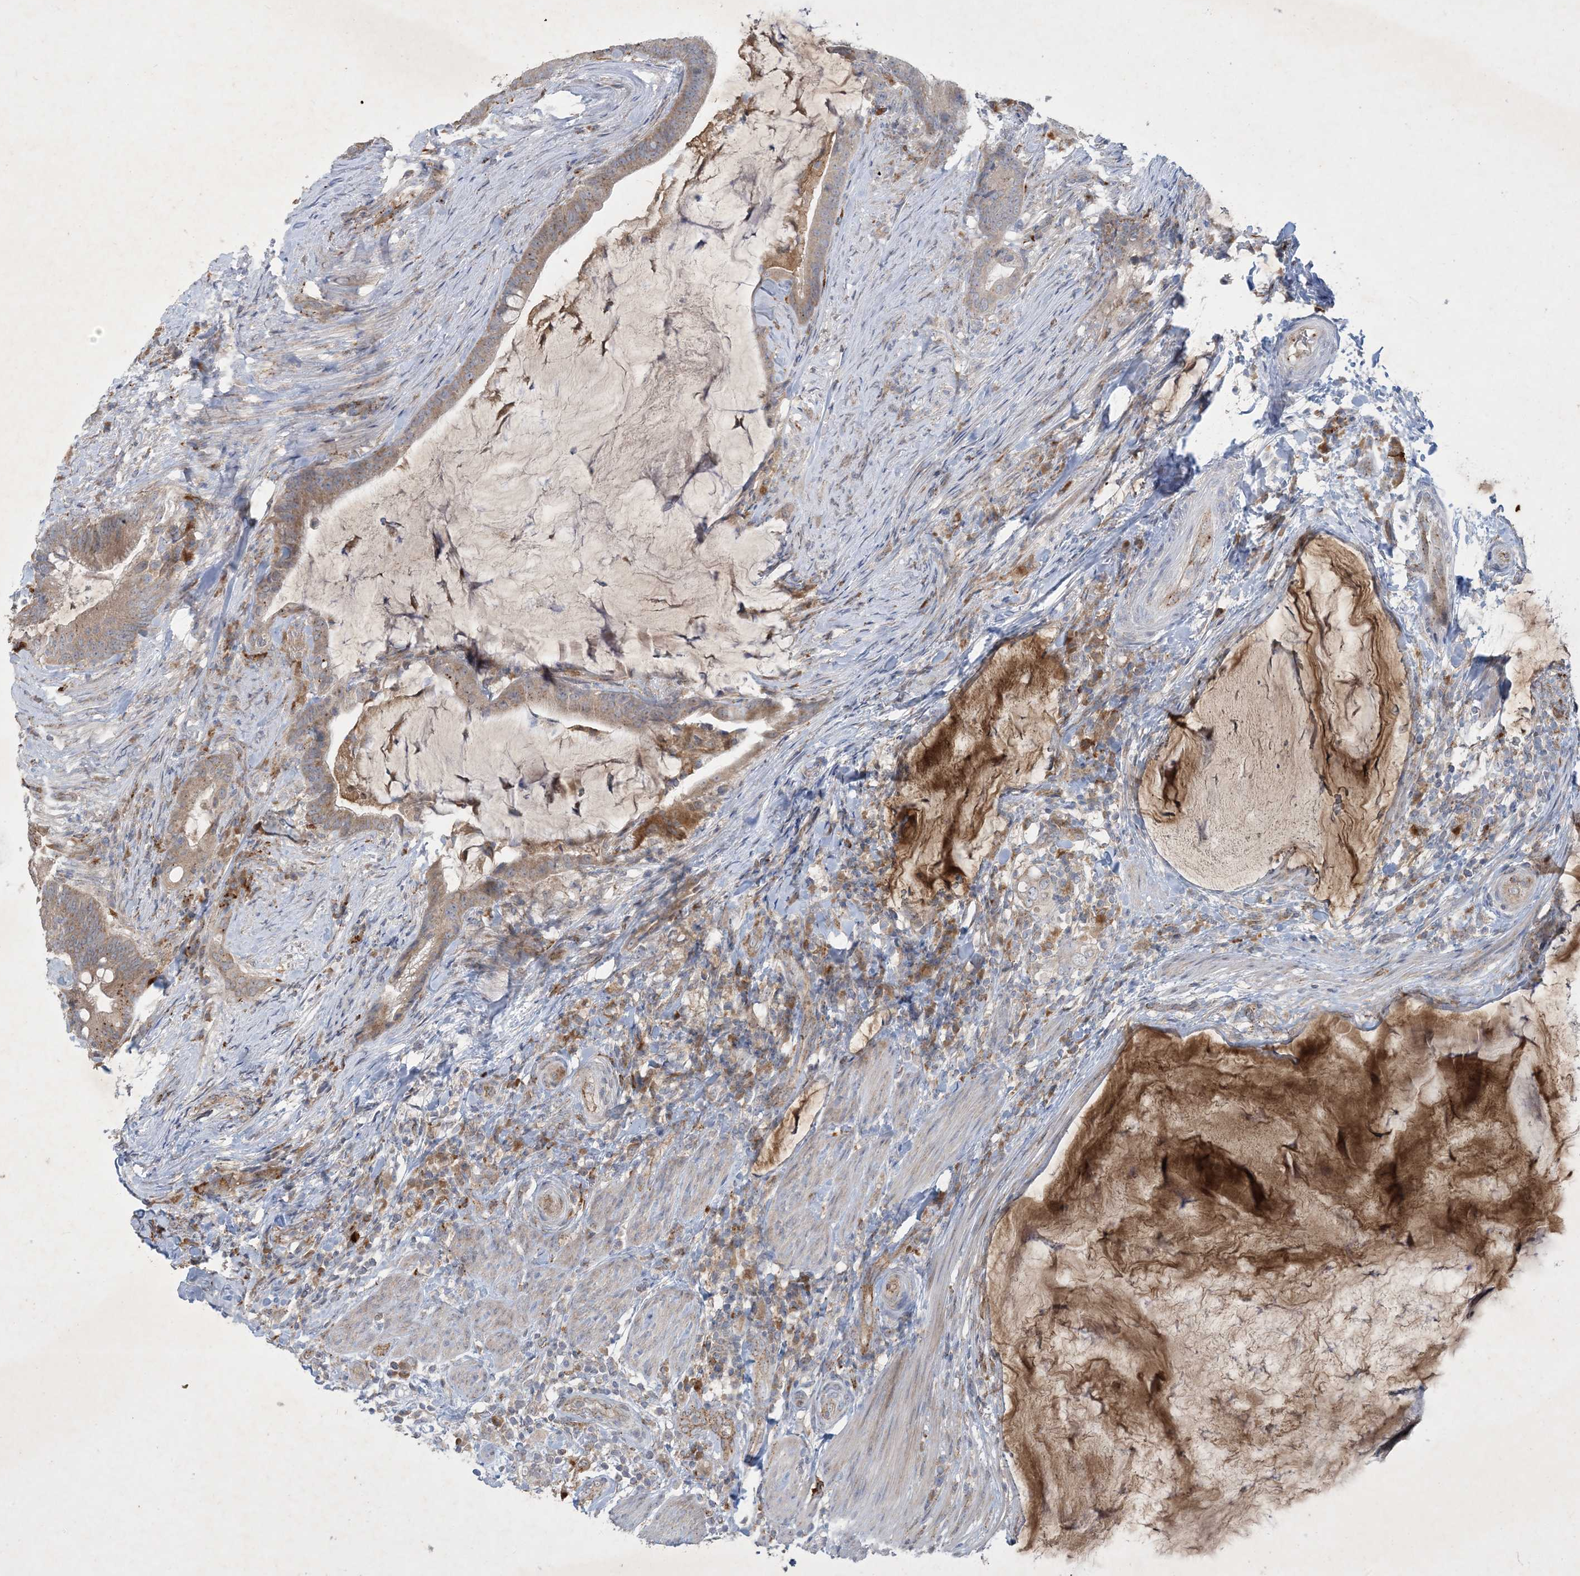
{"staining": {"intensity": "weak", "quantity": ">75%", "location": "cytoplasmic/membranous"}, "tissue": "colorectal cancer", "cell_type": "Tumor cells", "image_type": "cancer", "snomed": [{"axis": "morphology", "description": "Adenocarcinoma, NOS"}, {"axis": "topography", "description": "Colon"}], "caption": "Adenocarcinoma (colorectal) was stained to show a protein in brown. There is low levels of weak cytoplasmic/membranous staining in about >75% of tumor cells.", "gene": "MRPS18A", "patient": {"sex": "female", "age": 66}}